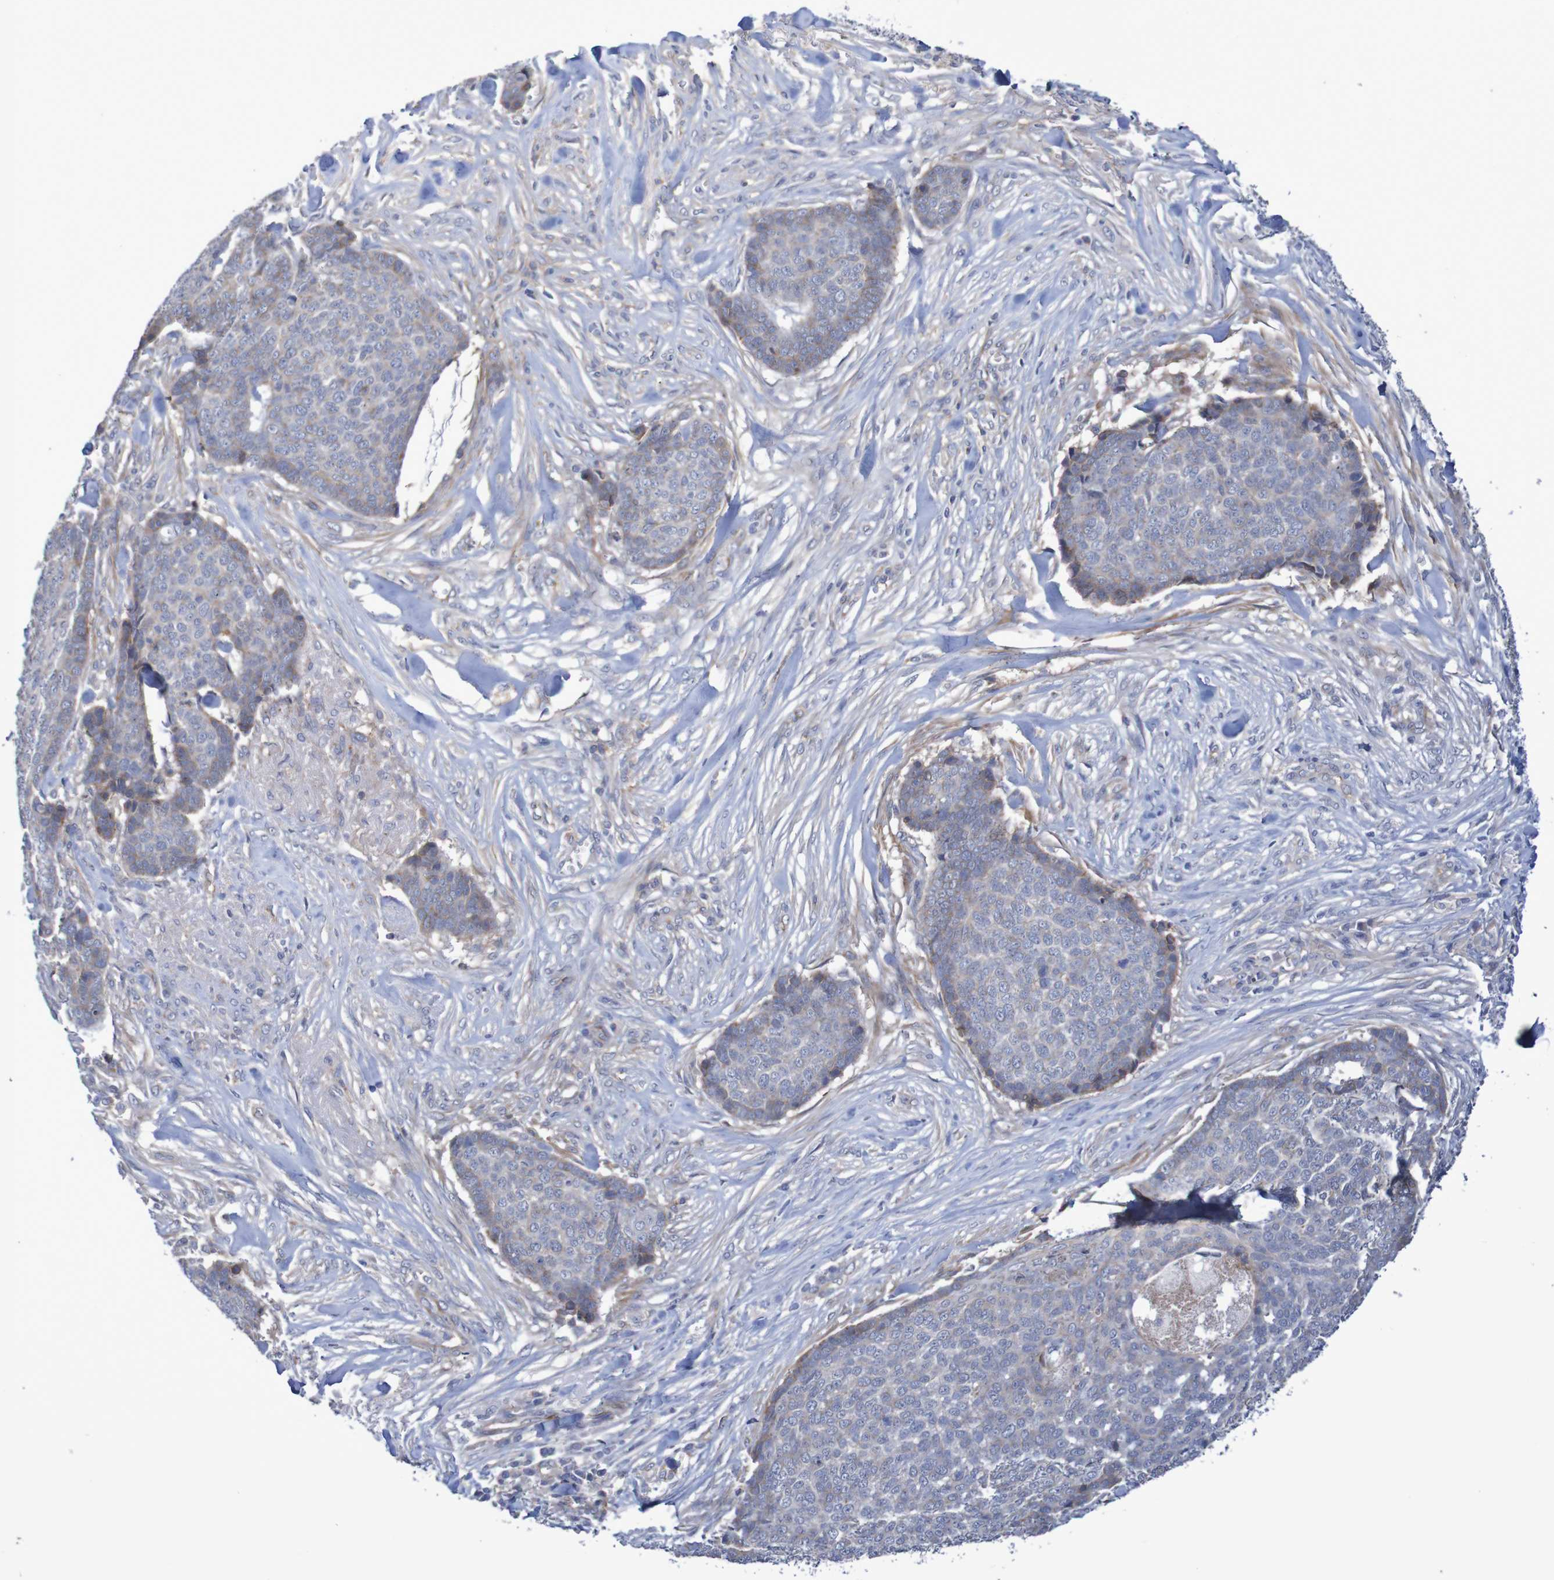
{"staining": {"intensity": "weak", "quantity": "<25%", "location": "cytoplasmic/membranous"}, "tissue": "skin cancer", "cell_type": "Tumor cells", "image_type": "cancer", "snomed": [{"axis": "morphology", "description": "Basal cell carcinoma"}, {"axis": "topography", "description": "Skin"}], "caption": "This is an immunohistochemistry (IHC) photomicrograph of human skin cancer (basal cell carcinoma). There is no positivity in tumor cells.", "gene": "NECTIN2", "patient": {"sex": "male", "age": 84}}